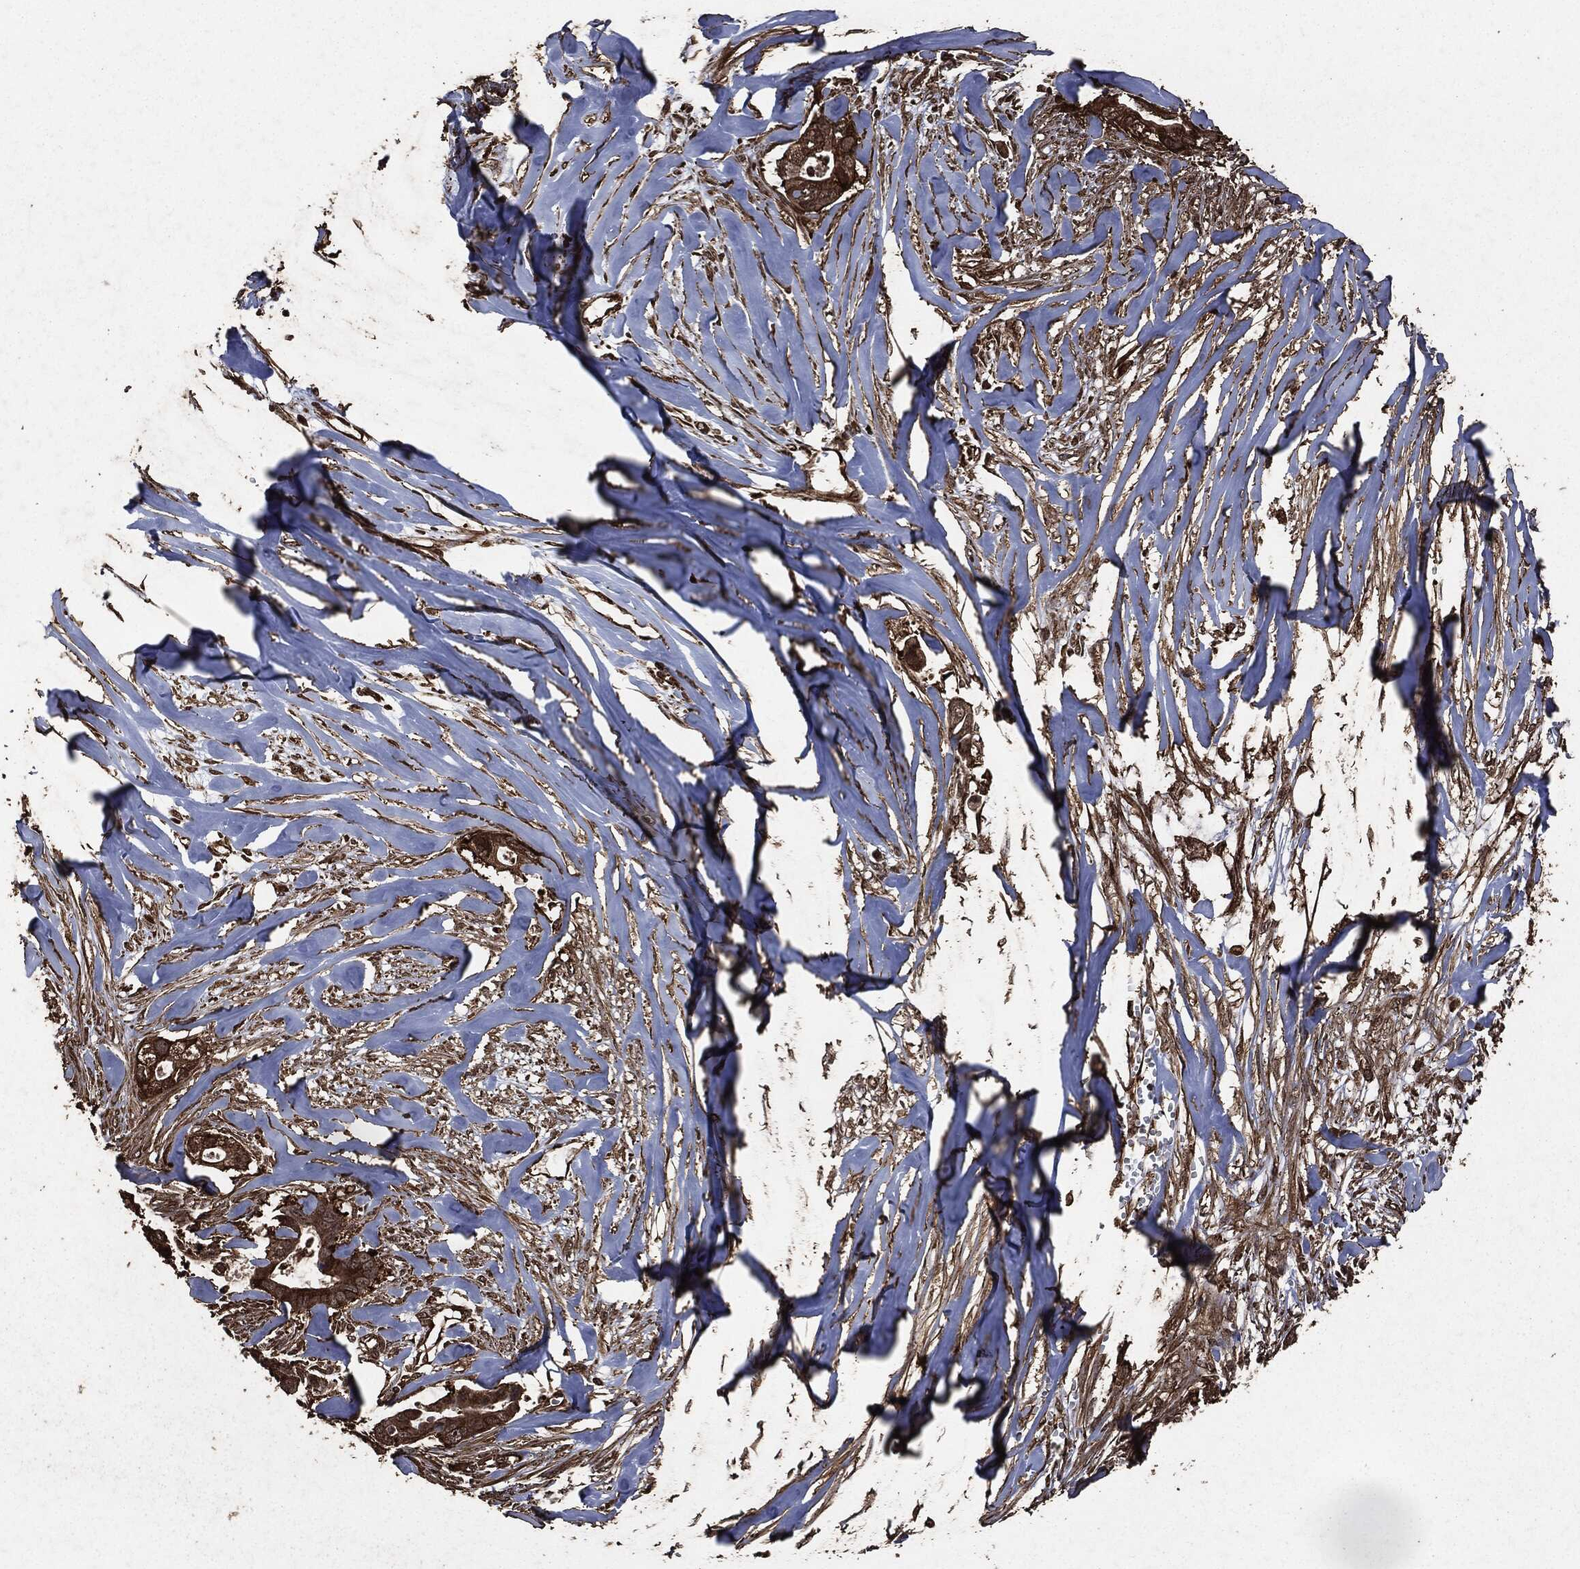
{"staining": {"intensity": "strong", "quantity": ">75%", "location": "cytoplasmic/membranous"}, "tissue": "pancreatic cancer", "cell_type": "Tumor cells", "image_type": "cancer", "snomed": [{"axis": "morphology", "description": "Adenocarcinoma, NOS"}, {"axis": "topography", "description": "Pancreas"}], "caption": "This is an image of IHC staining of pancreatic adenocarcinoma, which shows strong expression in the cytoplasmic/membranous of tumor cells.", "gene": "HRAS", "patient": {"sex": "male", "age": 61}}